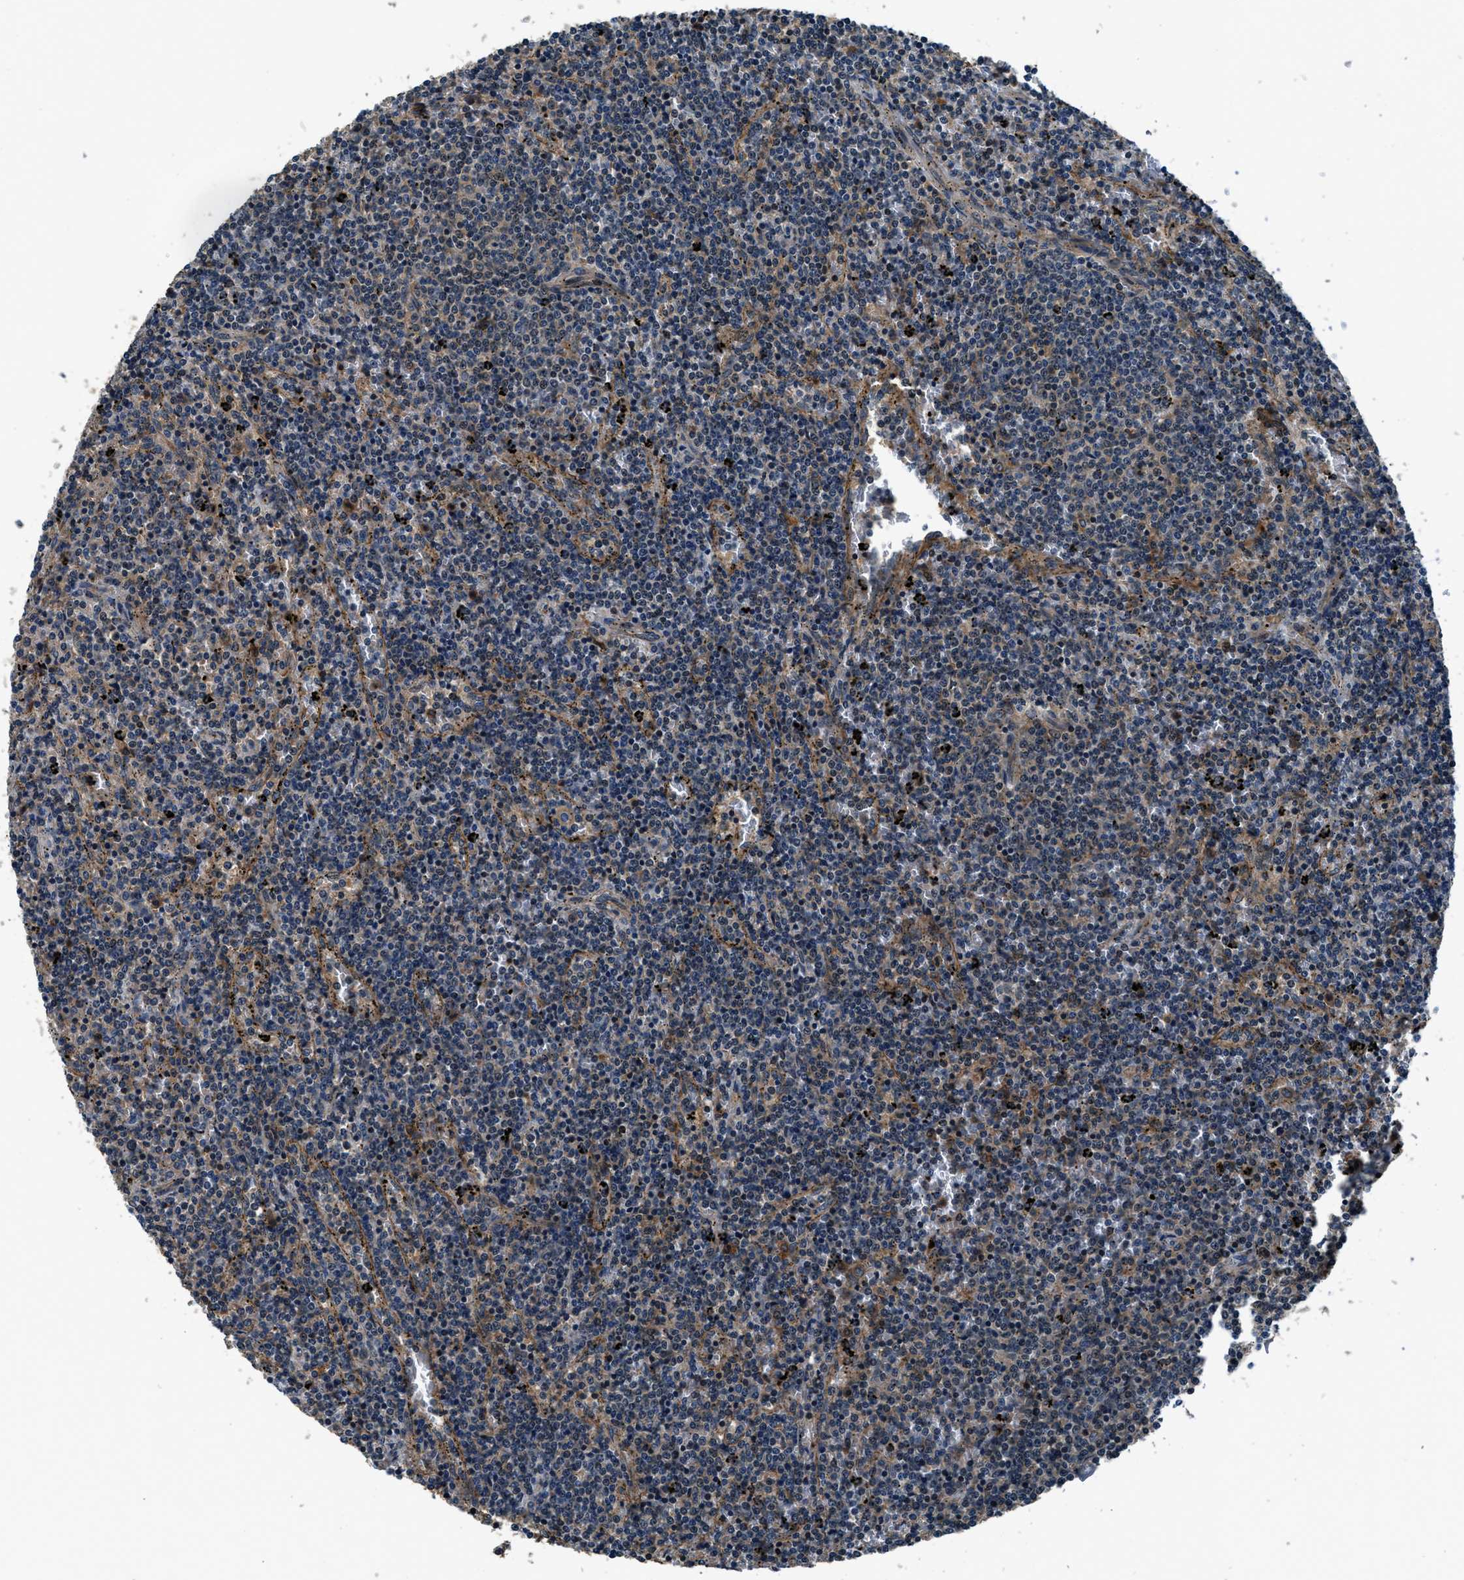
{"staining": {"intensity": "strong", "quantity": "<25%", "location": "cytoplasmic/membranous,nuclear"}, "tissue": "lymphoma", "cell_type": "Tumor cells", "image_type": "cancer", "snomed": [{"axis": "morphology", "description": "Malignant lymphoma, non-Hodgkin's type, Low grade"}, {"axis": "topography", "description": "Spleen"}], "caption": "Immunohistochemical staining of low-grade malignant lymphoma, non-Hodgkin's type displays medium levels of strong cytoplasmic/membranous and nuclear protein positivity in approximately <25% of tumor cells. (DAB IHC with brightfield microscopy, high magnification).", "gene": "ARHGEF11", "patient": {"sex": "female", "age": 50}}